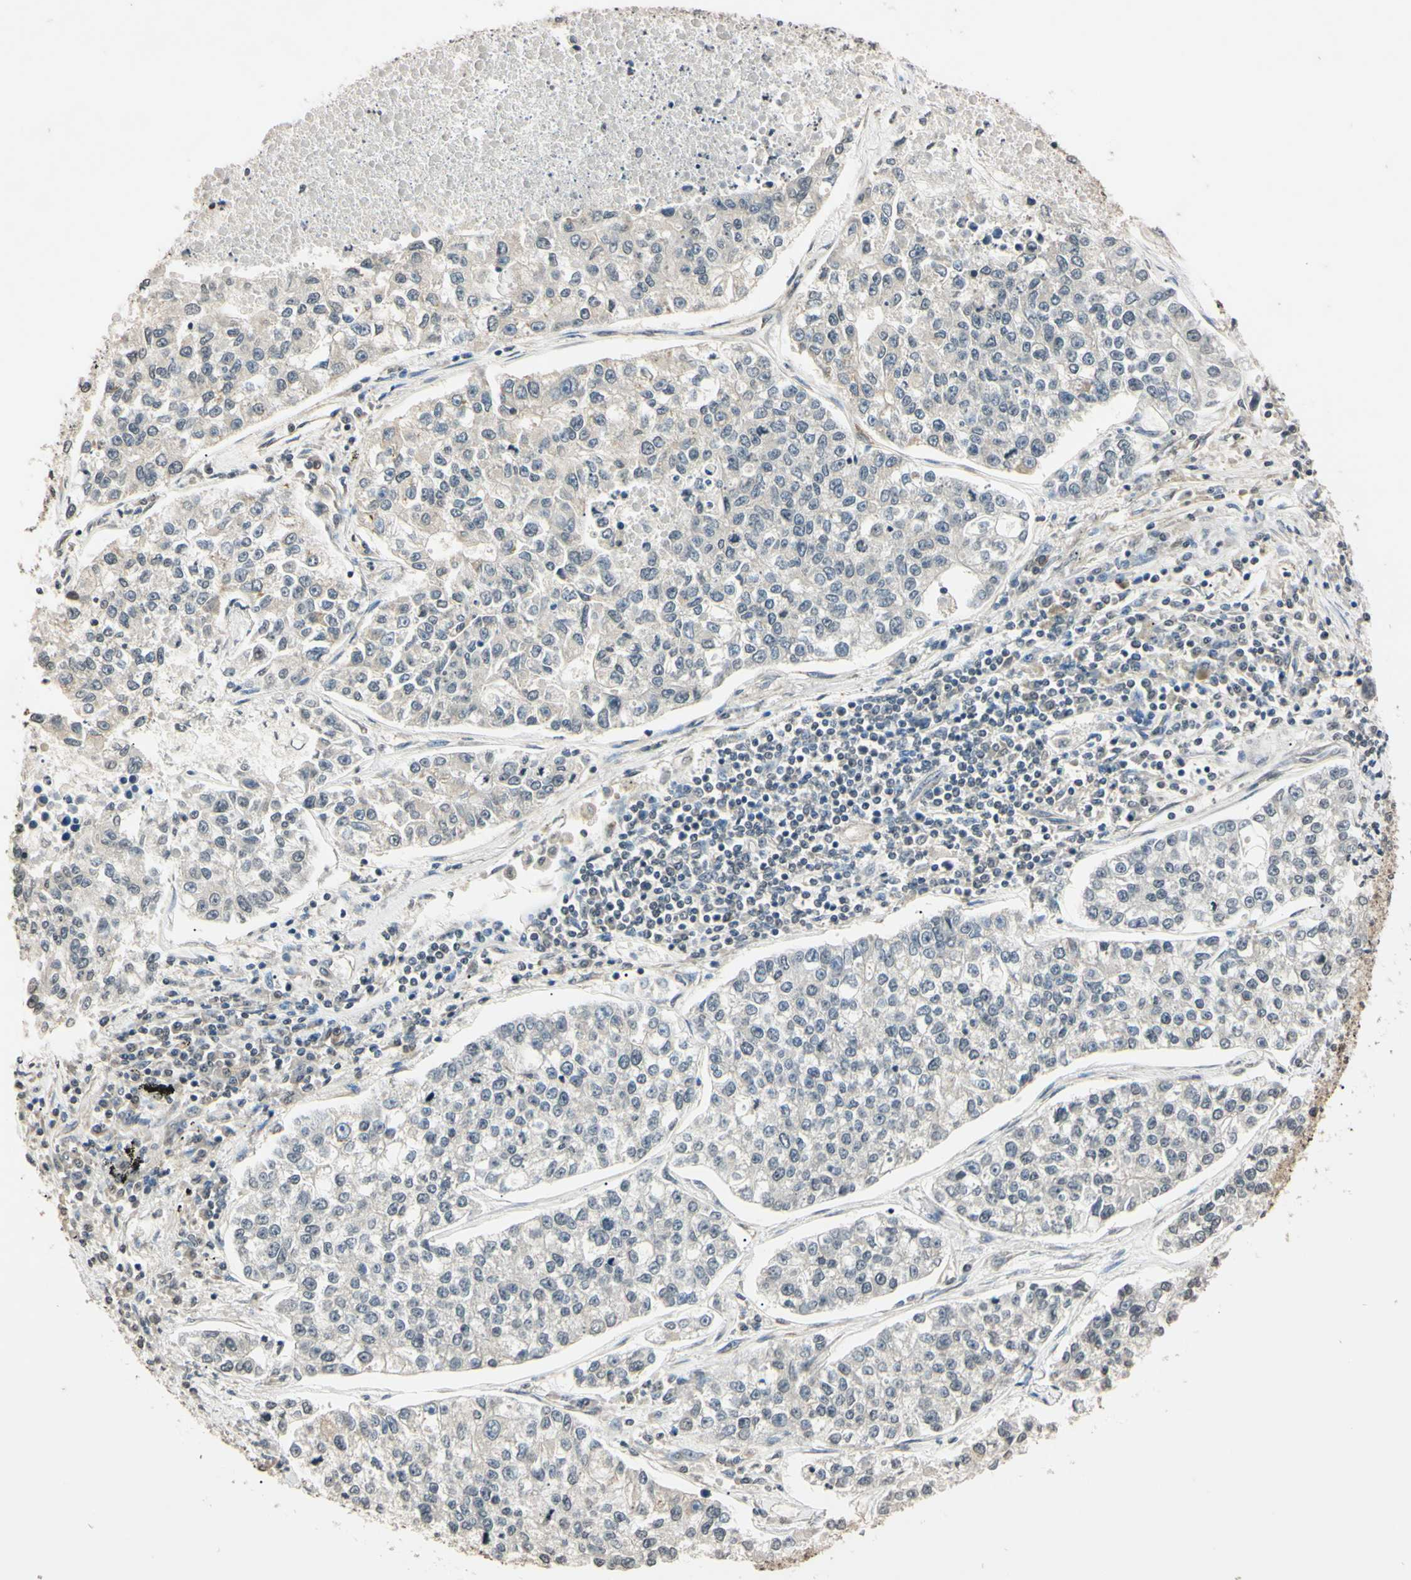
{"staining": {"intensity": "weak", "quantity": "<25%", "location": "cytoplasmic/membranous"}, "tissue": "lung cancer", "cell_type": "Tumor cells", "image_type": "cancer", "snomed": [{"axis": "morphology", "description": "Adenocarcinoma, NOS"}, {"axis": "topography", "description": "Lung"}], "caption": "A histopathology image of human lung cancer is negative for staining in tumor cells.", "gene": "EPN1", "patient": {"sex": "male", "age": 49}}